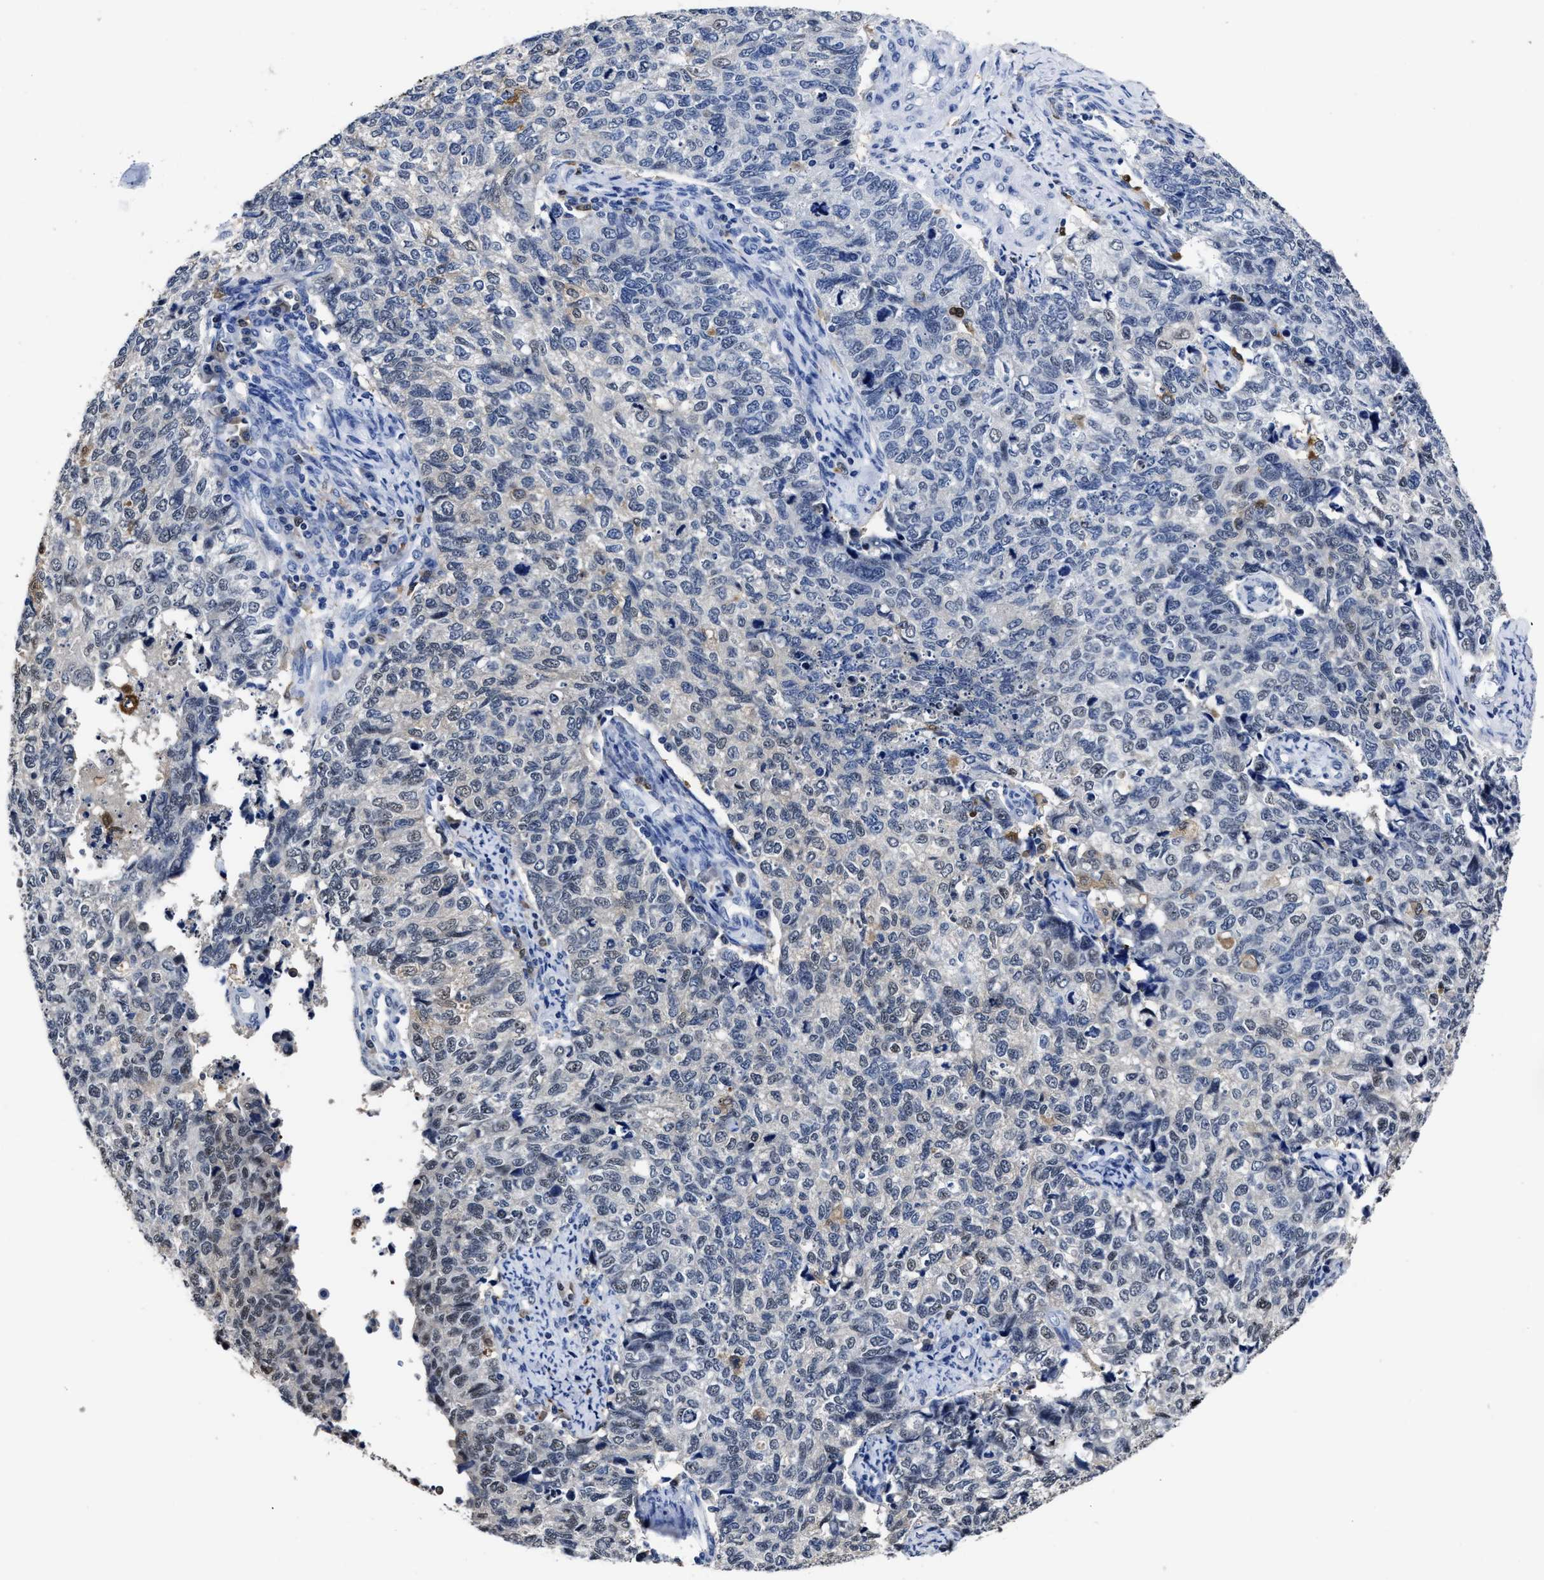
{"staining": {"intensity": "negative", "quantity": "none", "location": "none"}, "tissue": "cervical cancer", "cell_type": "Tumor cells", "image_type": "cancer", "snomed": [{"axis": "morphology", "description": "Squamous cell carcinoma, NOS"}, {"axis": "topography", "description": "Cervix"}], "caption": "Immunohistochemical staining of human cervical cancer (squamous cell carcinoma) demonstrates no significant positivity in tumor cells.", "gene": "PRPF4B", "patient": {"sex": "female", "age": 63}}